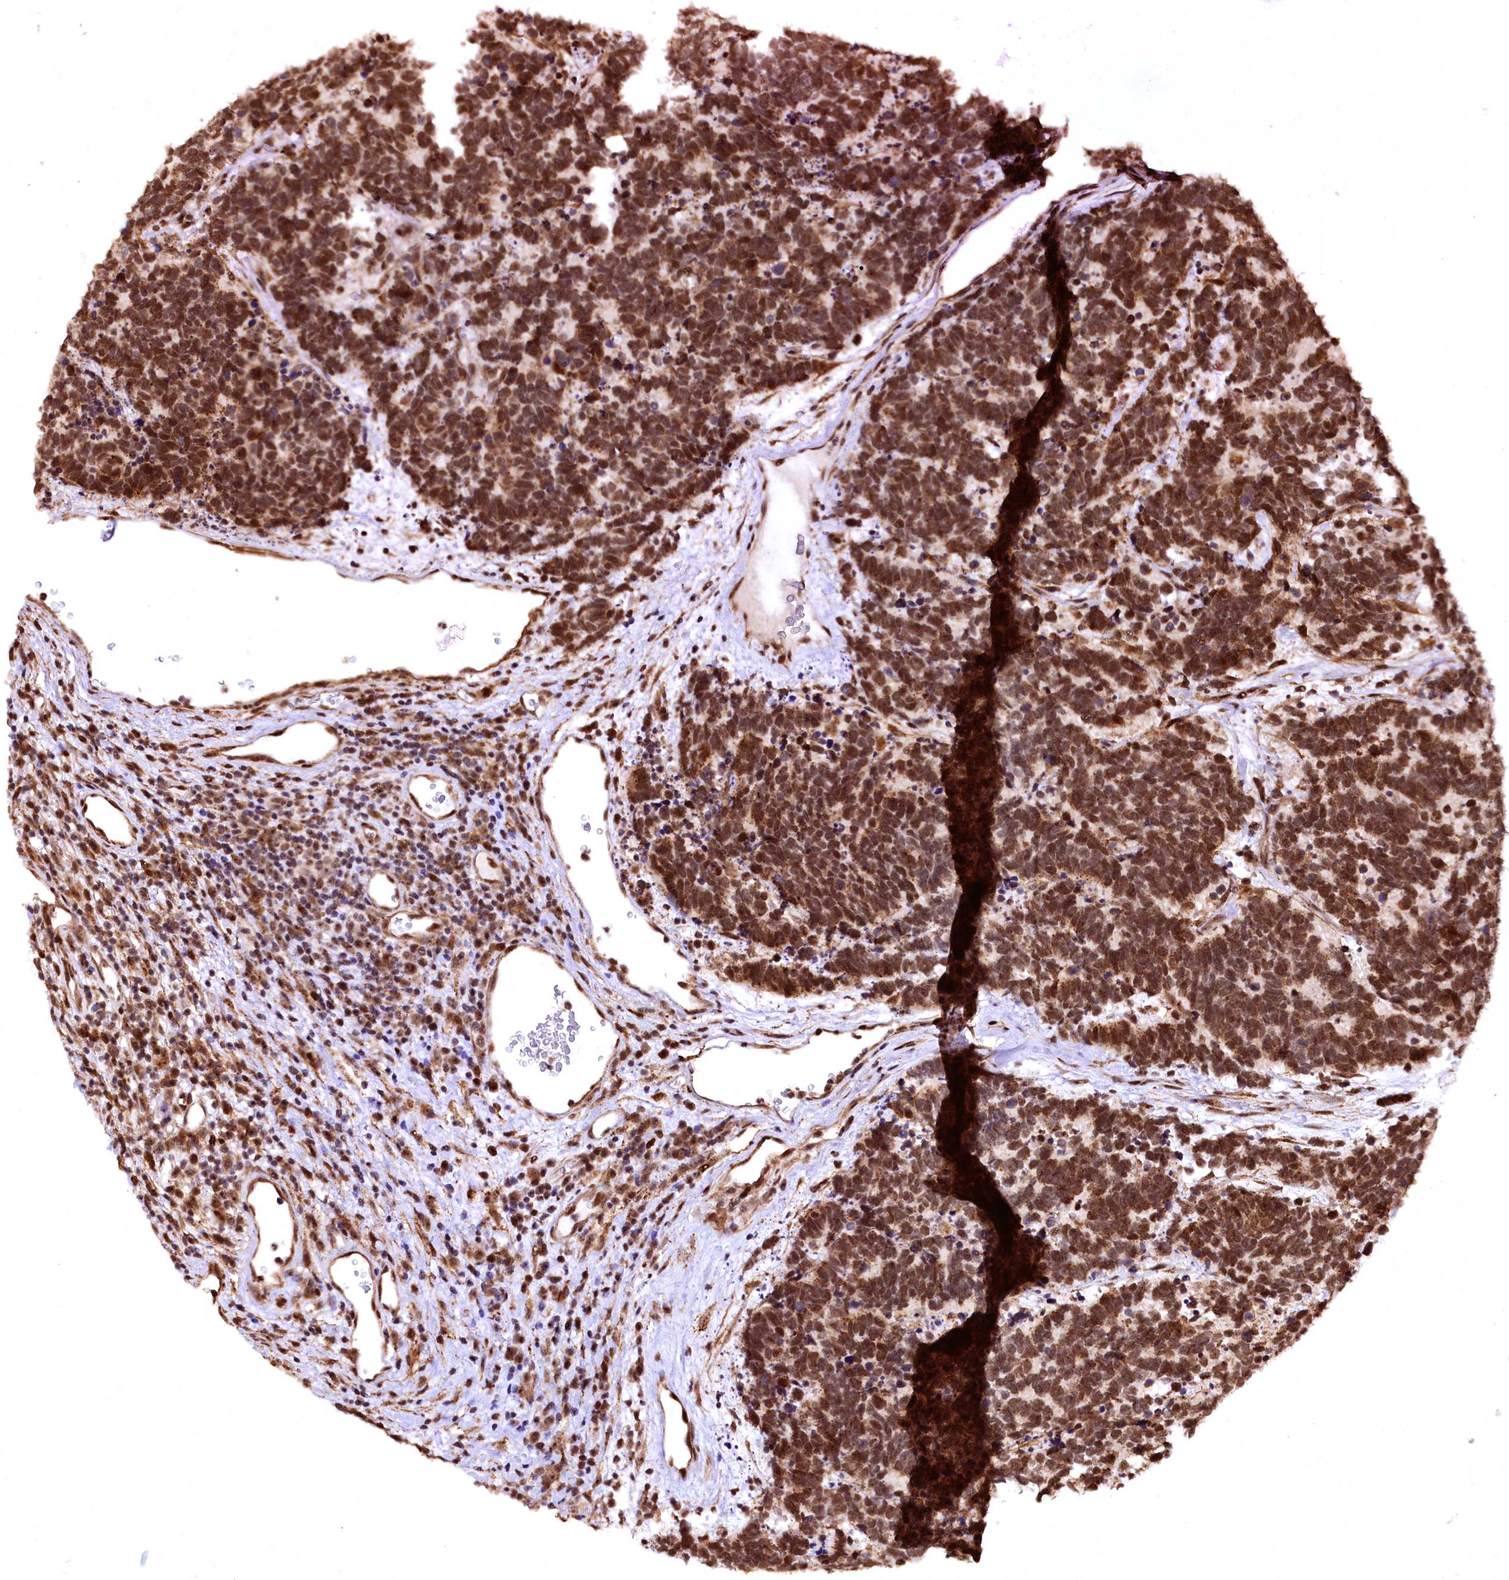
{"staining": {"intensity": "strong", "quantity": ">75%", "location": "cytoplasmic/membranous,nuclear"}, "tissue": "carcinoid", "cell_type": "Tumor cells", "image_type": "cancer", "snomed": [{"axis": "morphology", "description": "Carcinoma, NOS"}, {"axis": "morphology", "description": "Carcinoid, malignant, NOS"}, {"axis": "topography", "description": "Urinary bladder"}], "caption": "Carcinoid stained with immunohistochemistry demonstrates strong cytoplasmic/membranous and nuclear positivity in about >75% of tumor cells. The staining is performed using DAB (3,3'-diaminobenzidine) brown chromogen to label protein expression. The nuclei are counter-stained blue using hematoxylin.", "gene": "PDS5B", "patient": {"sex": "male", "age": 57}}